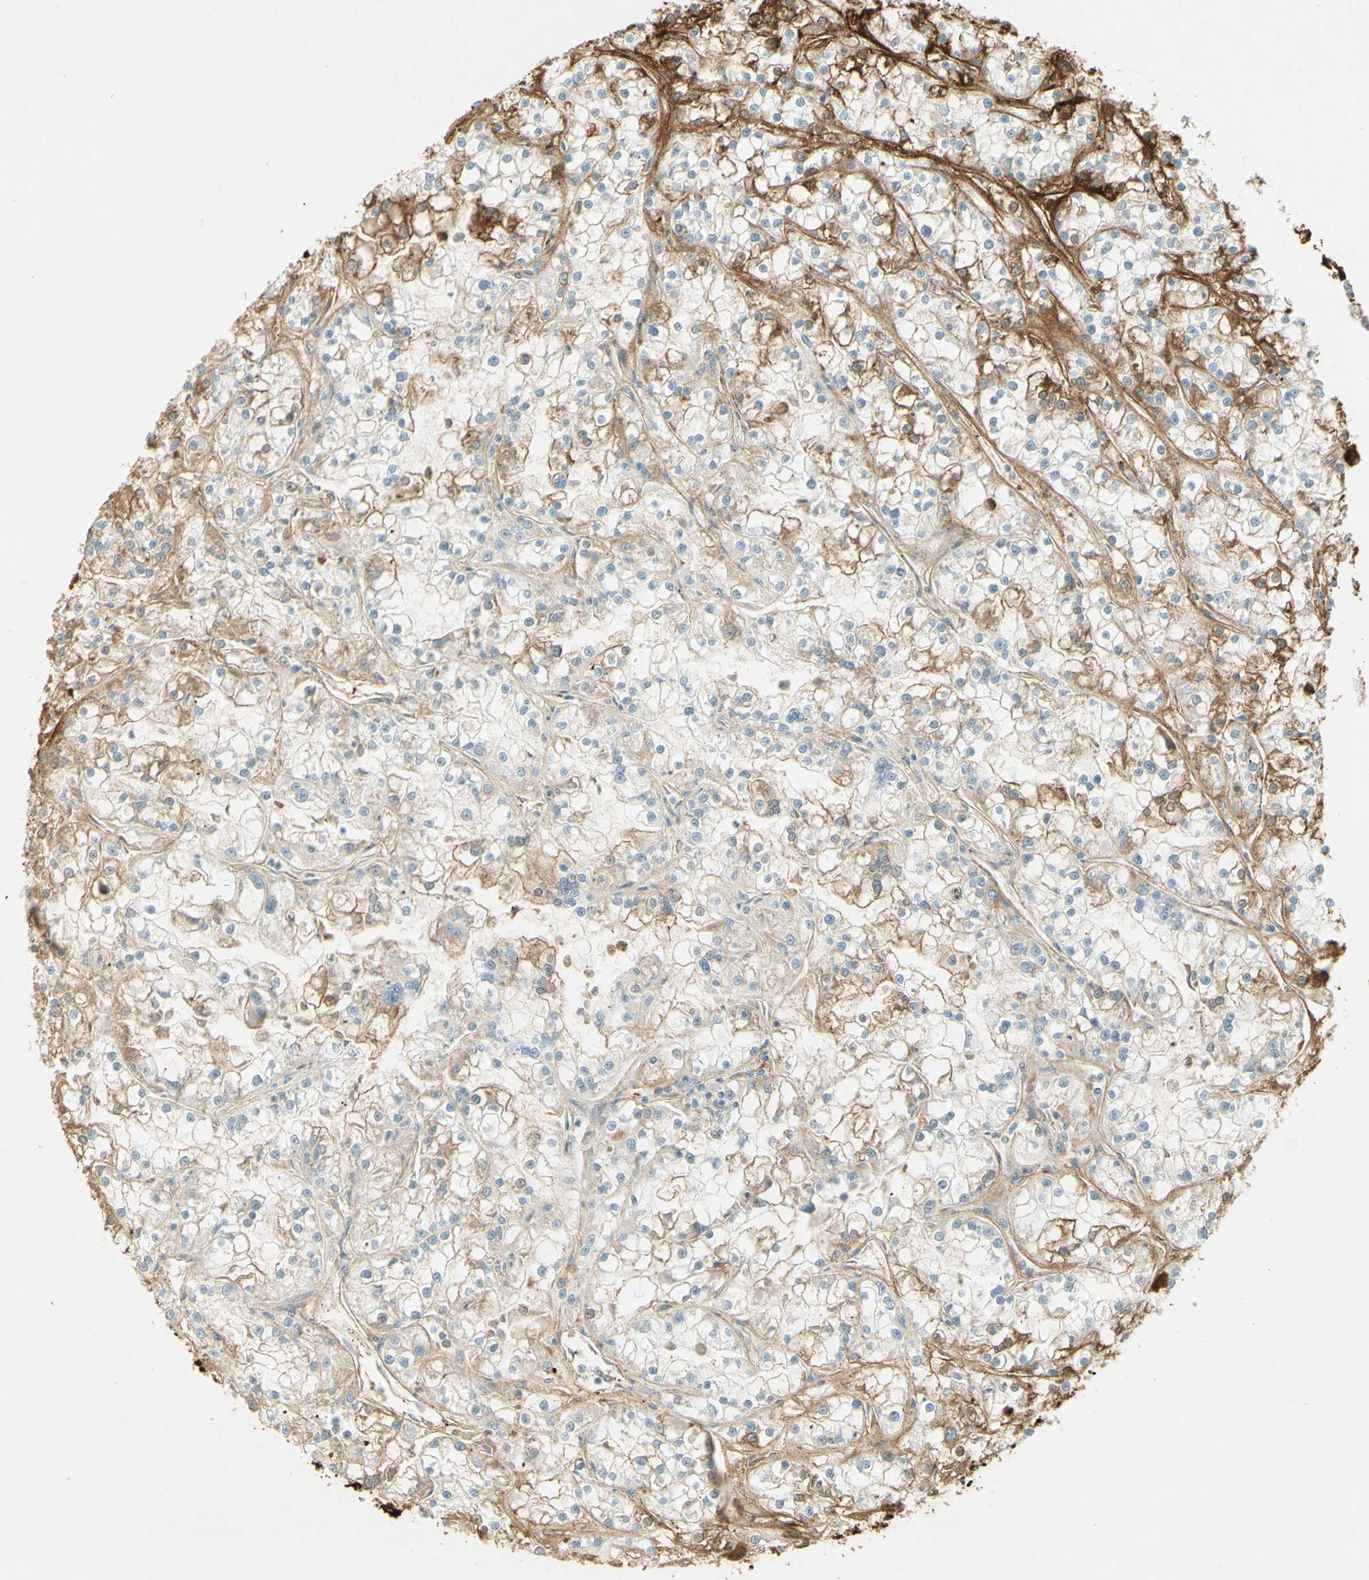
{"staining": {"intensity": "moderate", "quantity": "<25%", "location": "cytoplasmic/membranous"}, "tissue": "renal cancer", "cell_type": "Tumor cells", "image_type": "cancer", "snomed": [{"axis": "morphology", "description": "Adenocarcinoma, NOS"}, {"axis": "topography", "description": "Kidney"}], "caption": "Immunohistochemistry image of human adenocarcinoma (renal) stained for a protein (brown), which reveals low levels of moderate cytoplasmic/membranous expression in about <25% of tumor cells.", "gene": "TNN", "patient": {"sex": "female", "age": 52}}